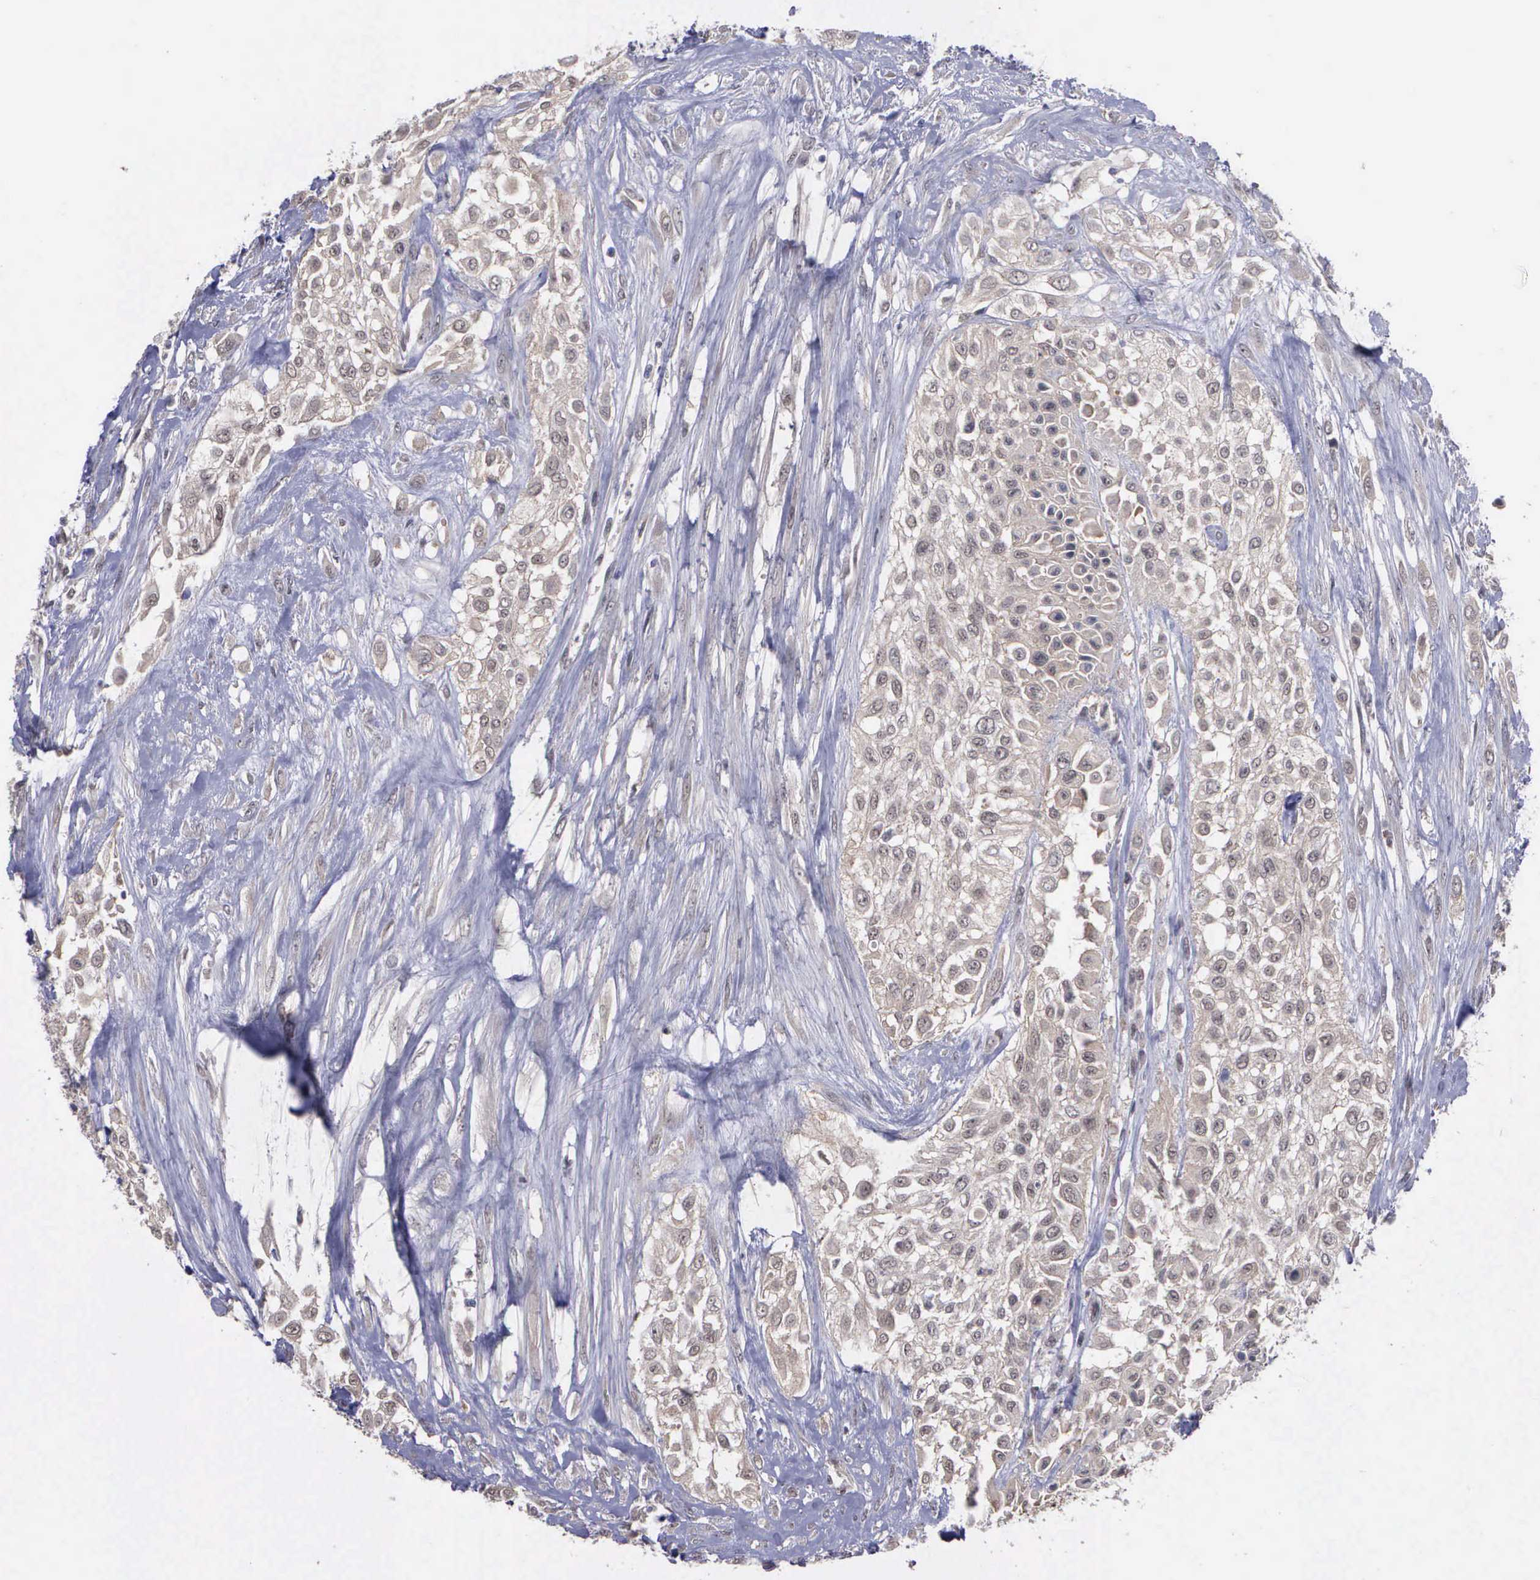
{"staining": {"intensity": "weak", "quantity": "25%-75%", "location": "cytoplasmic/membranous"}, "tissue": "urothelial cancer", "cell_type": "Tumor cells", "image_type": "cancer", "snomed": [{"axis": "morphology", "description": "Urothelial carcinoma, High grade"}, {"axis": "topography", "description": "Urinary bladder"}], "caption": "This is an image of immunohistochemistry staining of urothelial cancer, which shows weak positivity in the cytoplasmic/membranous of tumor cells.", "gene": "MAP3K9", "patient": {"sex": "male", "age": 57}}